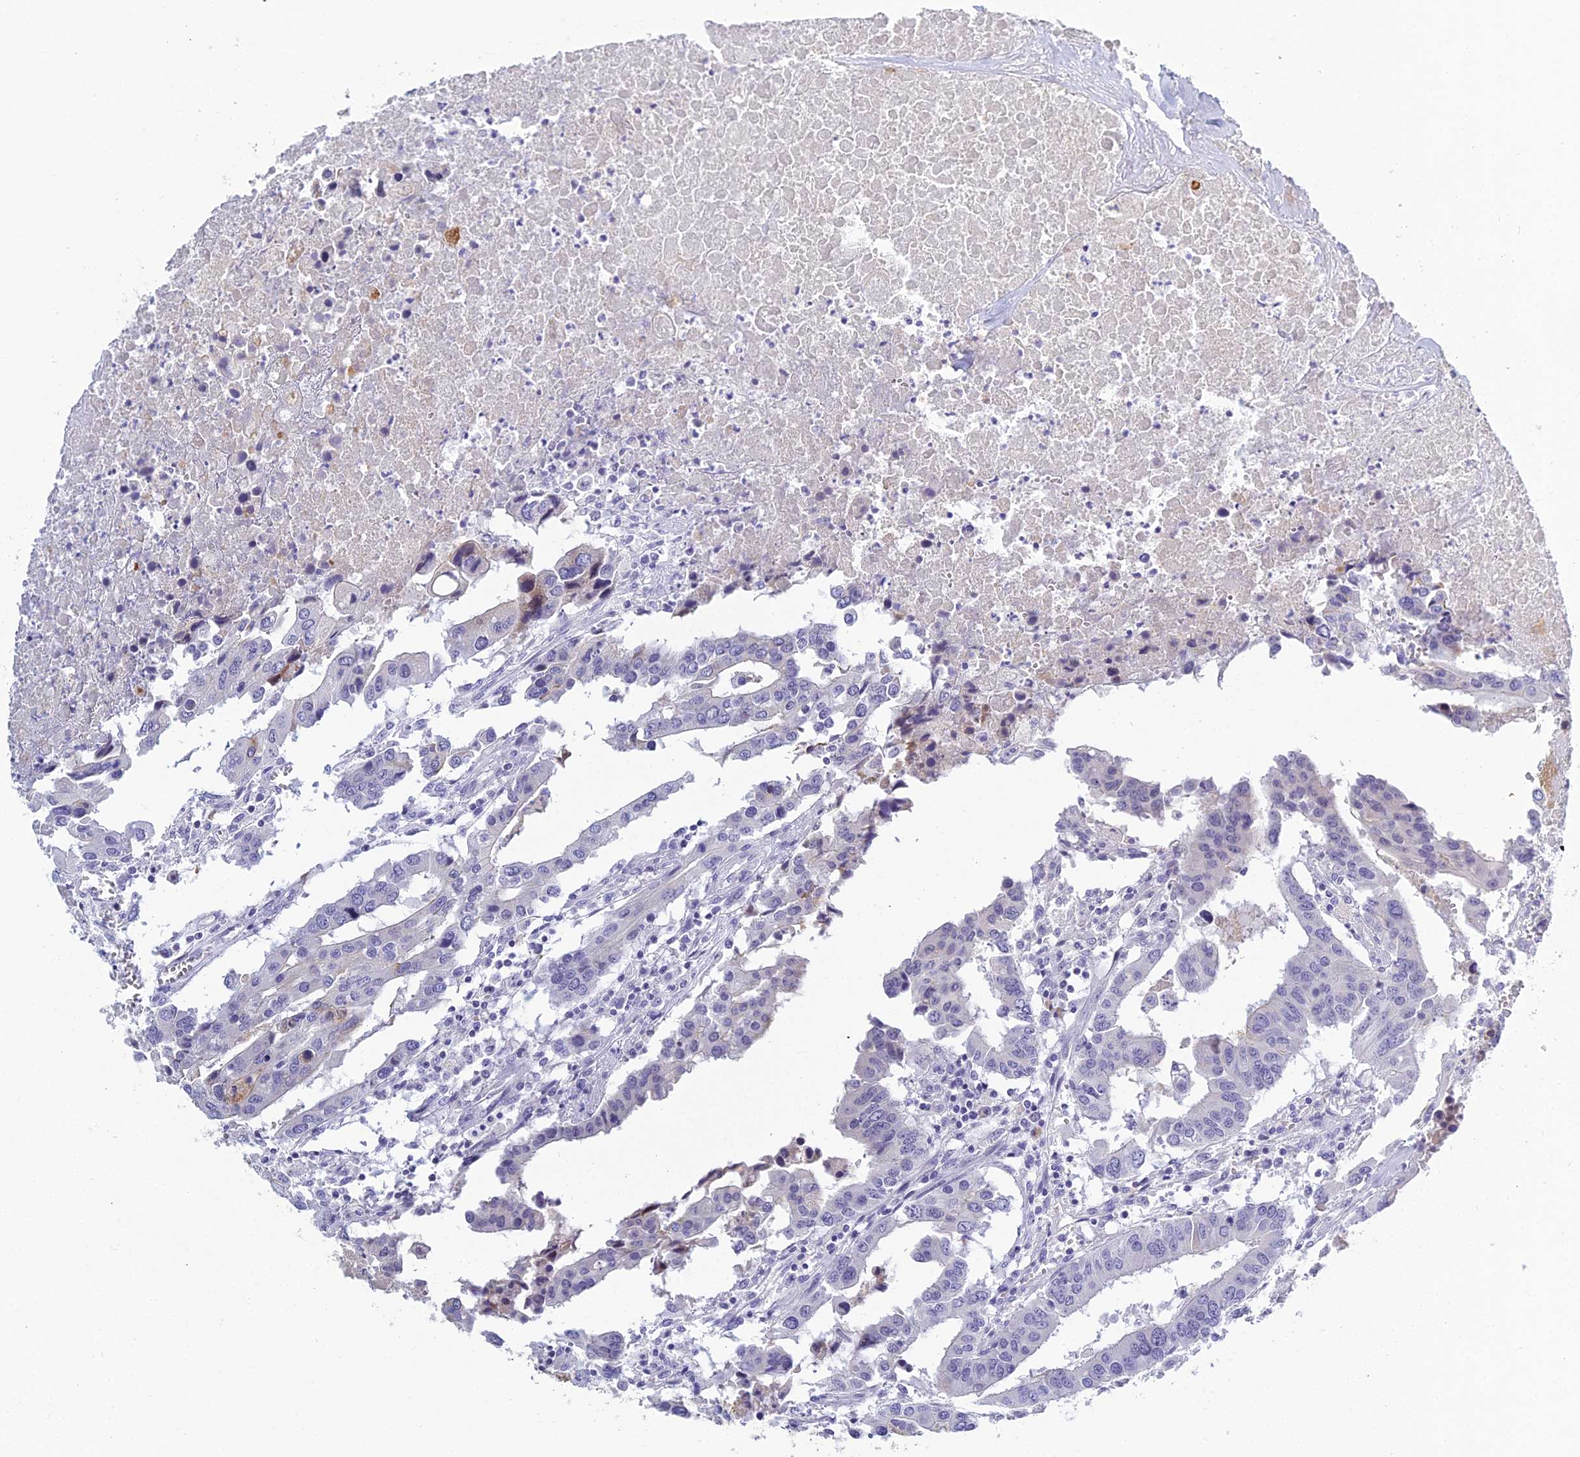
{"staining": {"intensity": "negative", "quantity": "none", "location": "none"}, "tissue": "colorectal cancer", "cell_type": "Tumor cells", "image_type": "cancer", "snomed": [{"axis": "morphology", "description": "Adenocarcinoma, NOS"}, {"axis": "topography", "description": "Colon"}], "caption": "An immunohistochemistry (IHC) photomicrograph of colorectal cancer is shown. There is no staining in tumor cells of colorectal cancer.", "gene": "MUC13", "patient": {"sex": "male", "age": 77}}